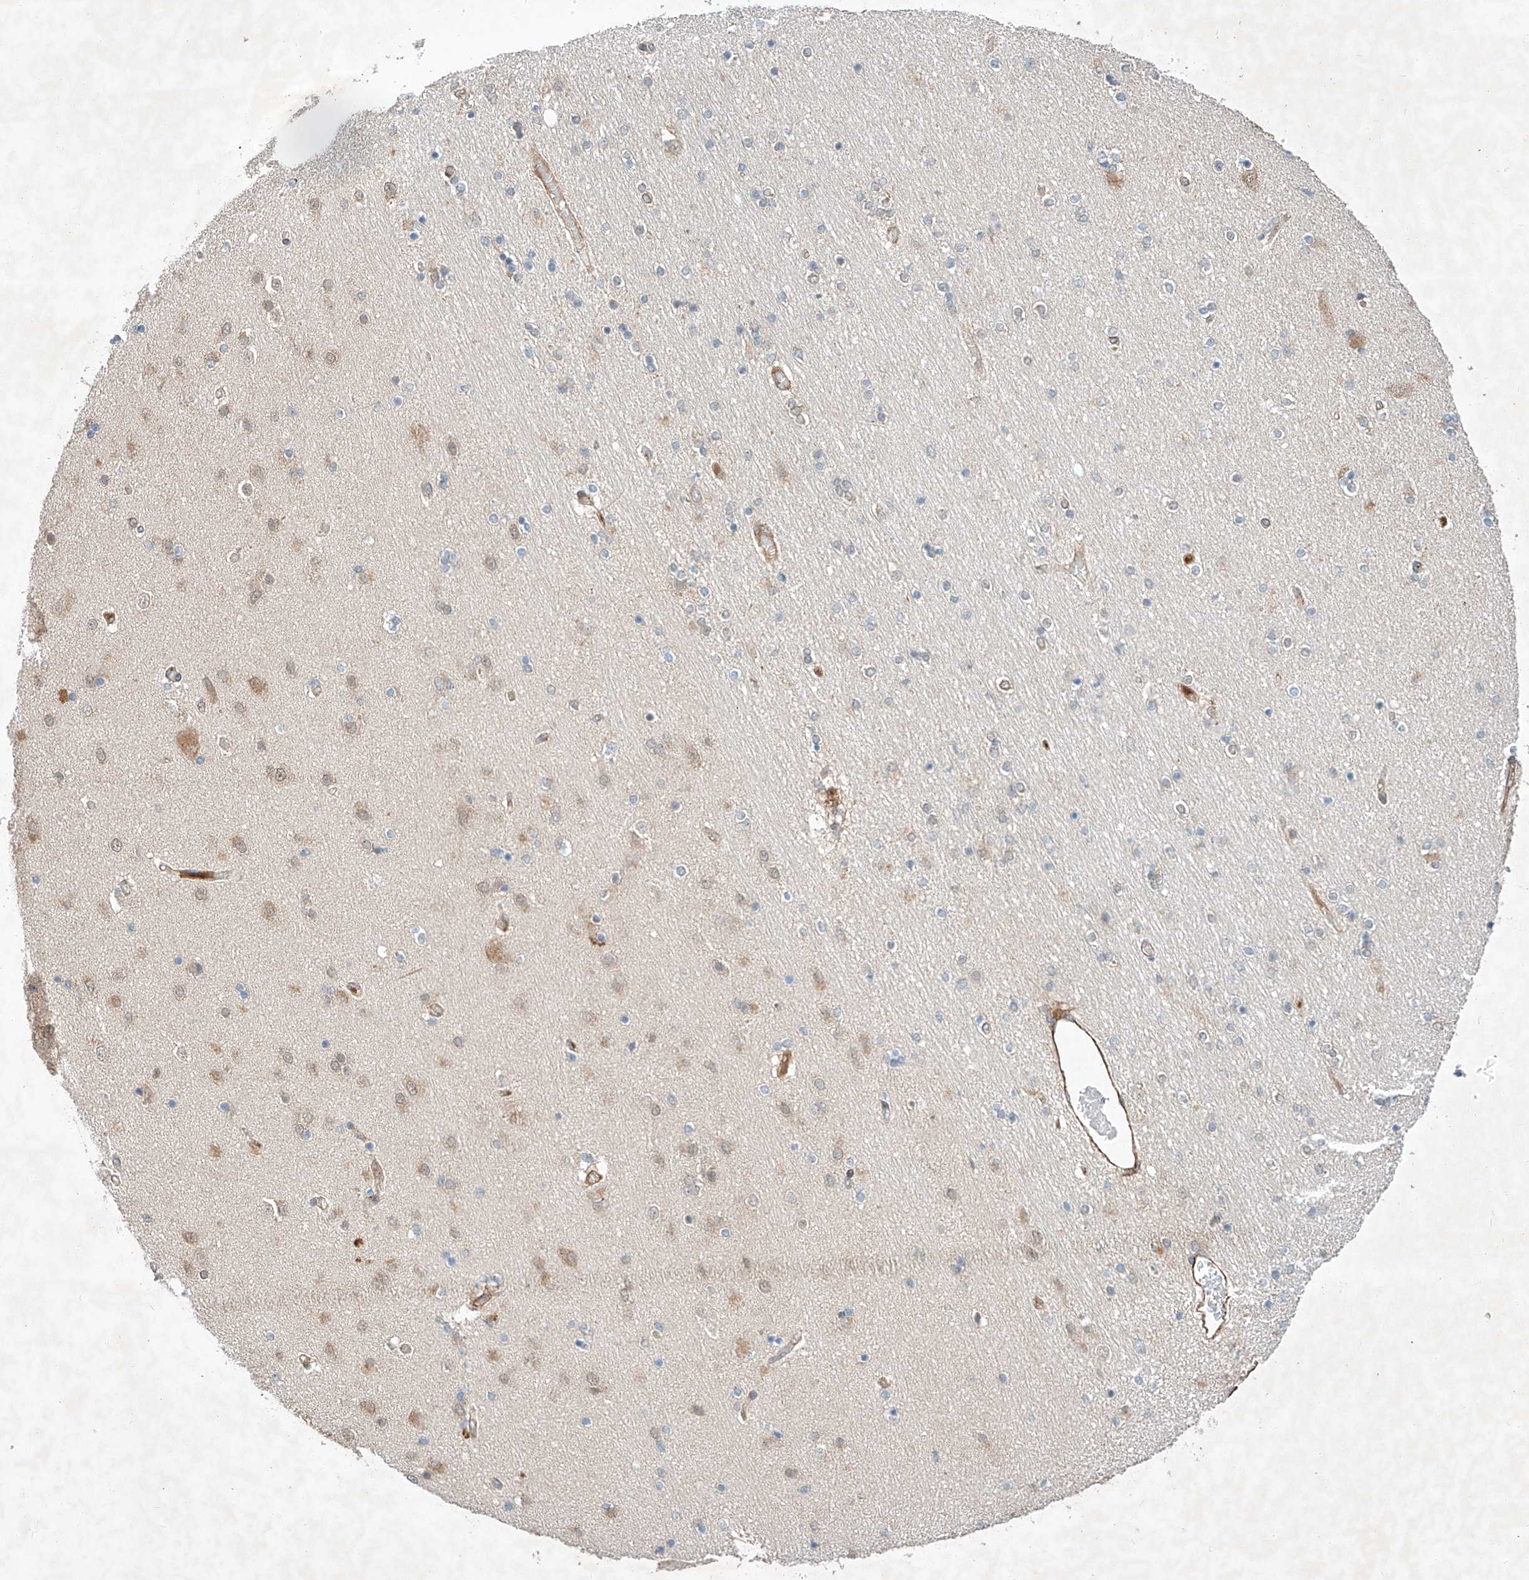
{"staining": {"intensity": "negative", "quantity": "none", "location": "none"}, "tissue": "hippocampus", "cell_type": "Glial cells", "image_type": "normal", "snomed": [{"axis": "morphology", "description": "Normal tissue, NOS"}, {"axis": "topography", "description": "Hippocampus"}], "caption": "Immunohistochemistry (IHC) of normal human hippocampus exhibits no positivity in glial cells.", "gene": "ARHGAP33", "patient": {"sex": "female", "age": 54}}